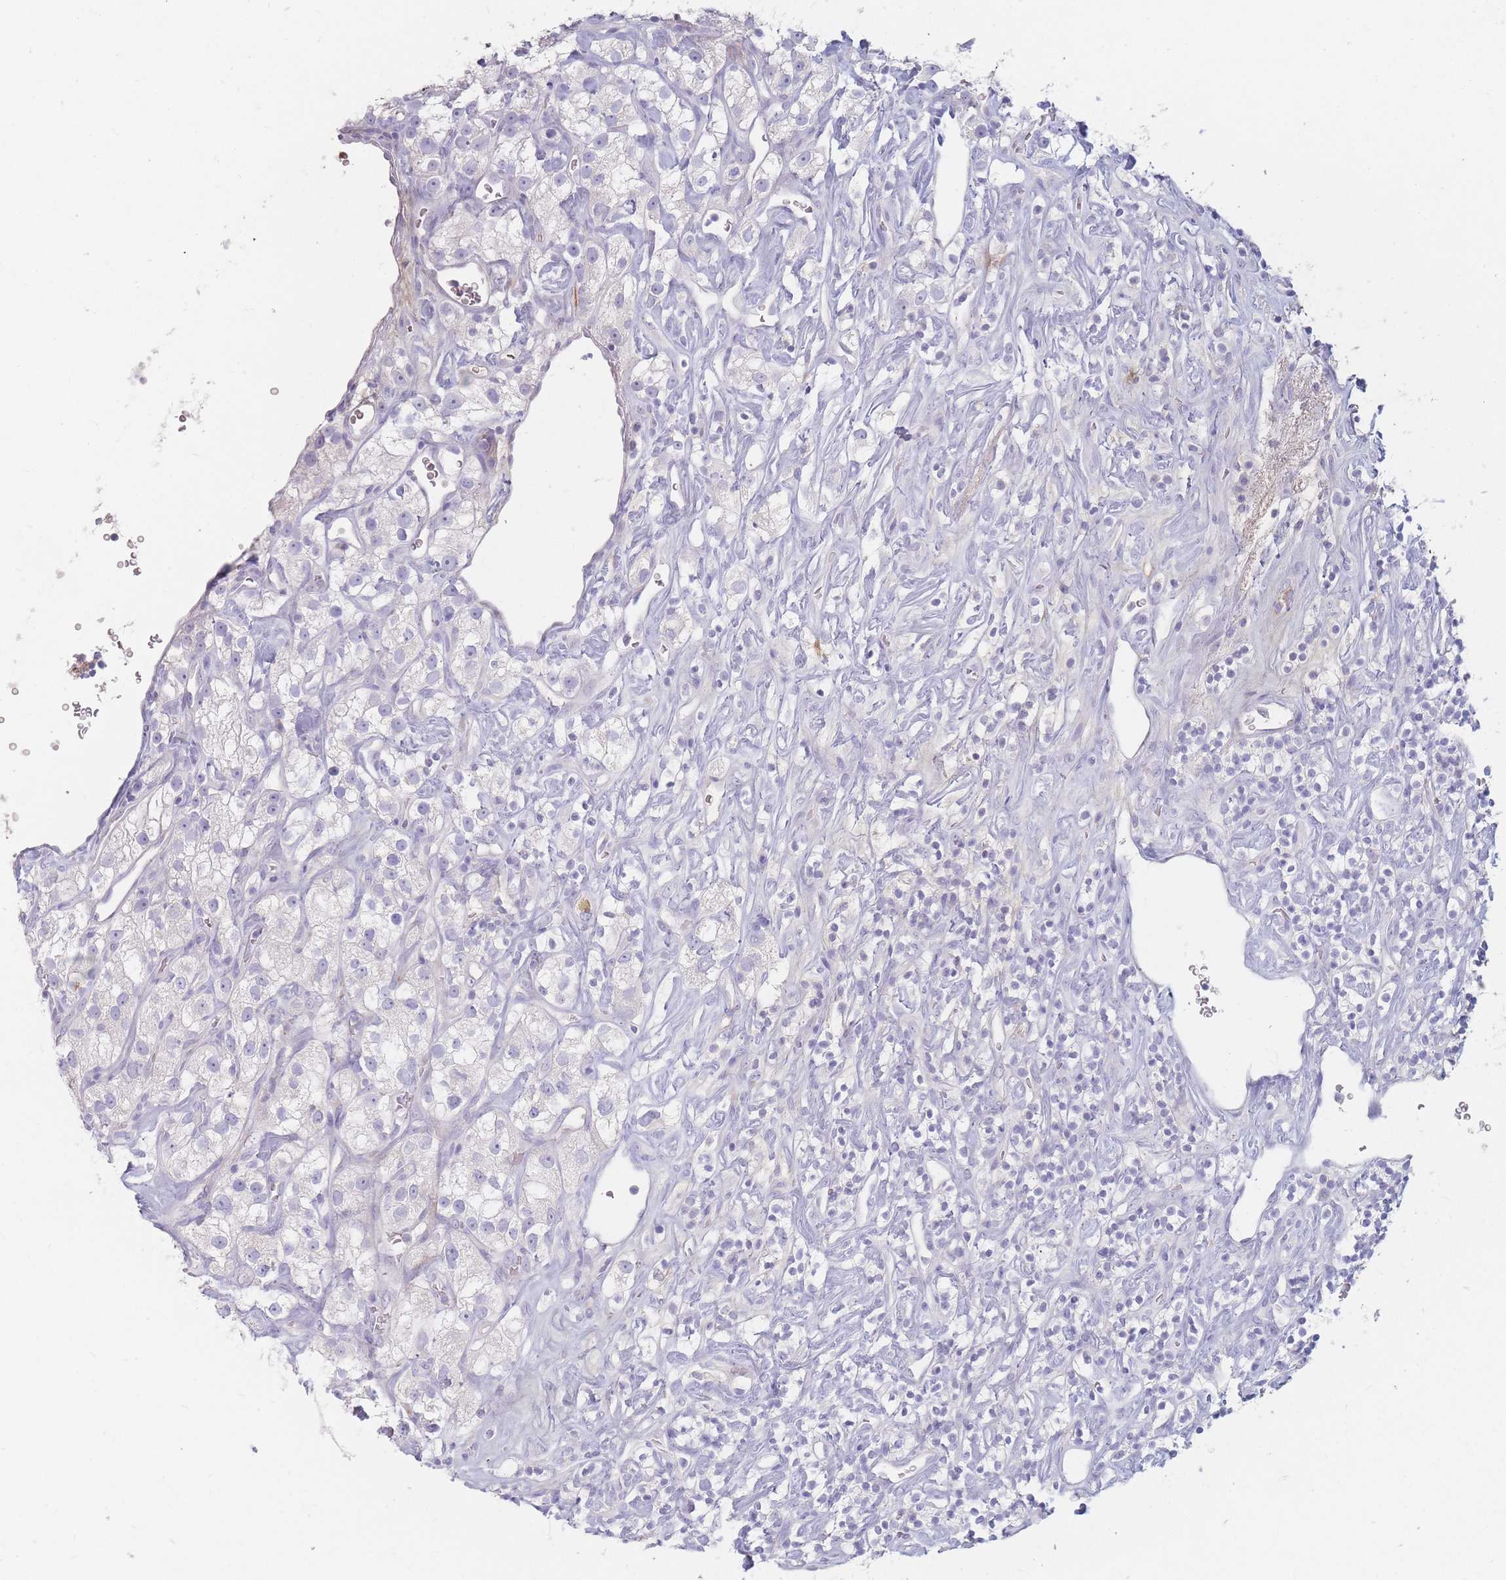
{"staining": {"intensity": "negative", "quantity": "none", "location": "none"}, "tissue": "renal cancer", "cell_type": "Tumor cells", "image_type": "cancer", "snomed": [{"axis": "morphology", "description": "Adenocarcinoma, NOS"}, {"axis": "topography", "description": "Kidney"}], "caption": "Histopathology image shows no protein positivity in tumor cells of adenocarcinoma (renal) tissue.", "gene": "PRG4", "patient": {"sex": "male", "age": 77}}